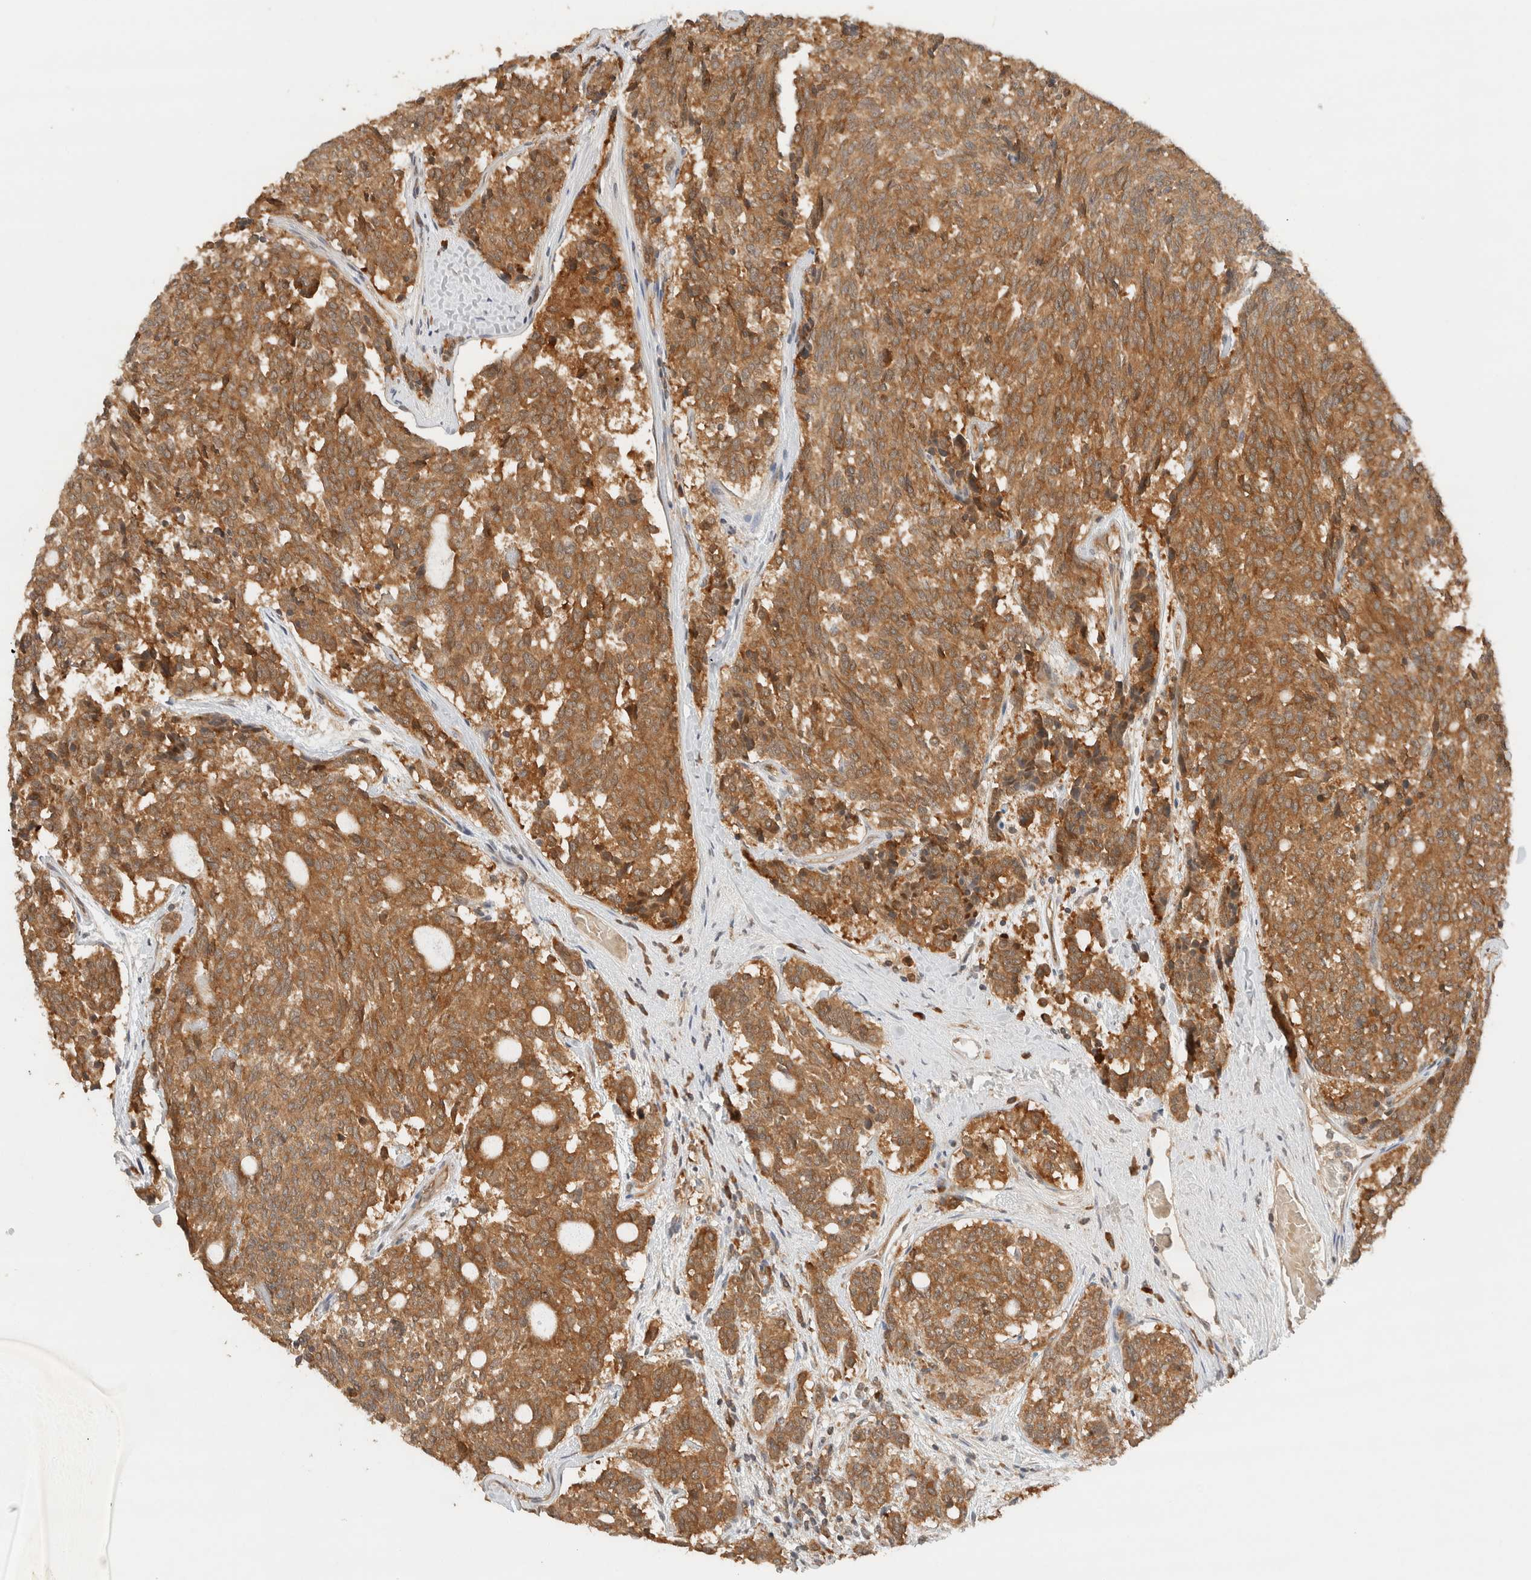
{"staining": {"intensity": "moderate", "quantity": ">75%", "location": "cytoplasmic/membranous"}, "tissue": "carcinoid", "cell_type": "Tumor cells", "image_type": "cancer", "snomed": [{"axis": "morphology", "description": "Carcinoid, malignant, NOS"}, {"axis": "topography", "description": "Pancreas"}], "caption": "Immunohistochemistry staining of carcinoid, which shows medium levels of moderate cytoplasmic/membranous expression in approximately >75% of tumor cells indicating moderate cytoplasmic/membranous protein staining. The staining was performed using DAB (3,3'-diaminobenzidine) (brown) for protein detection and nuclei were counterstained in hematoxylin (blue).", "gene": "ARFGEF2", "patient": {"sex": "female", "age": 54}}